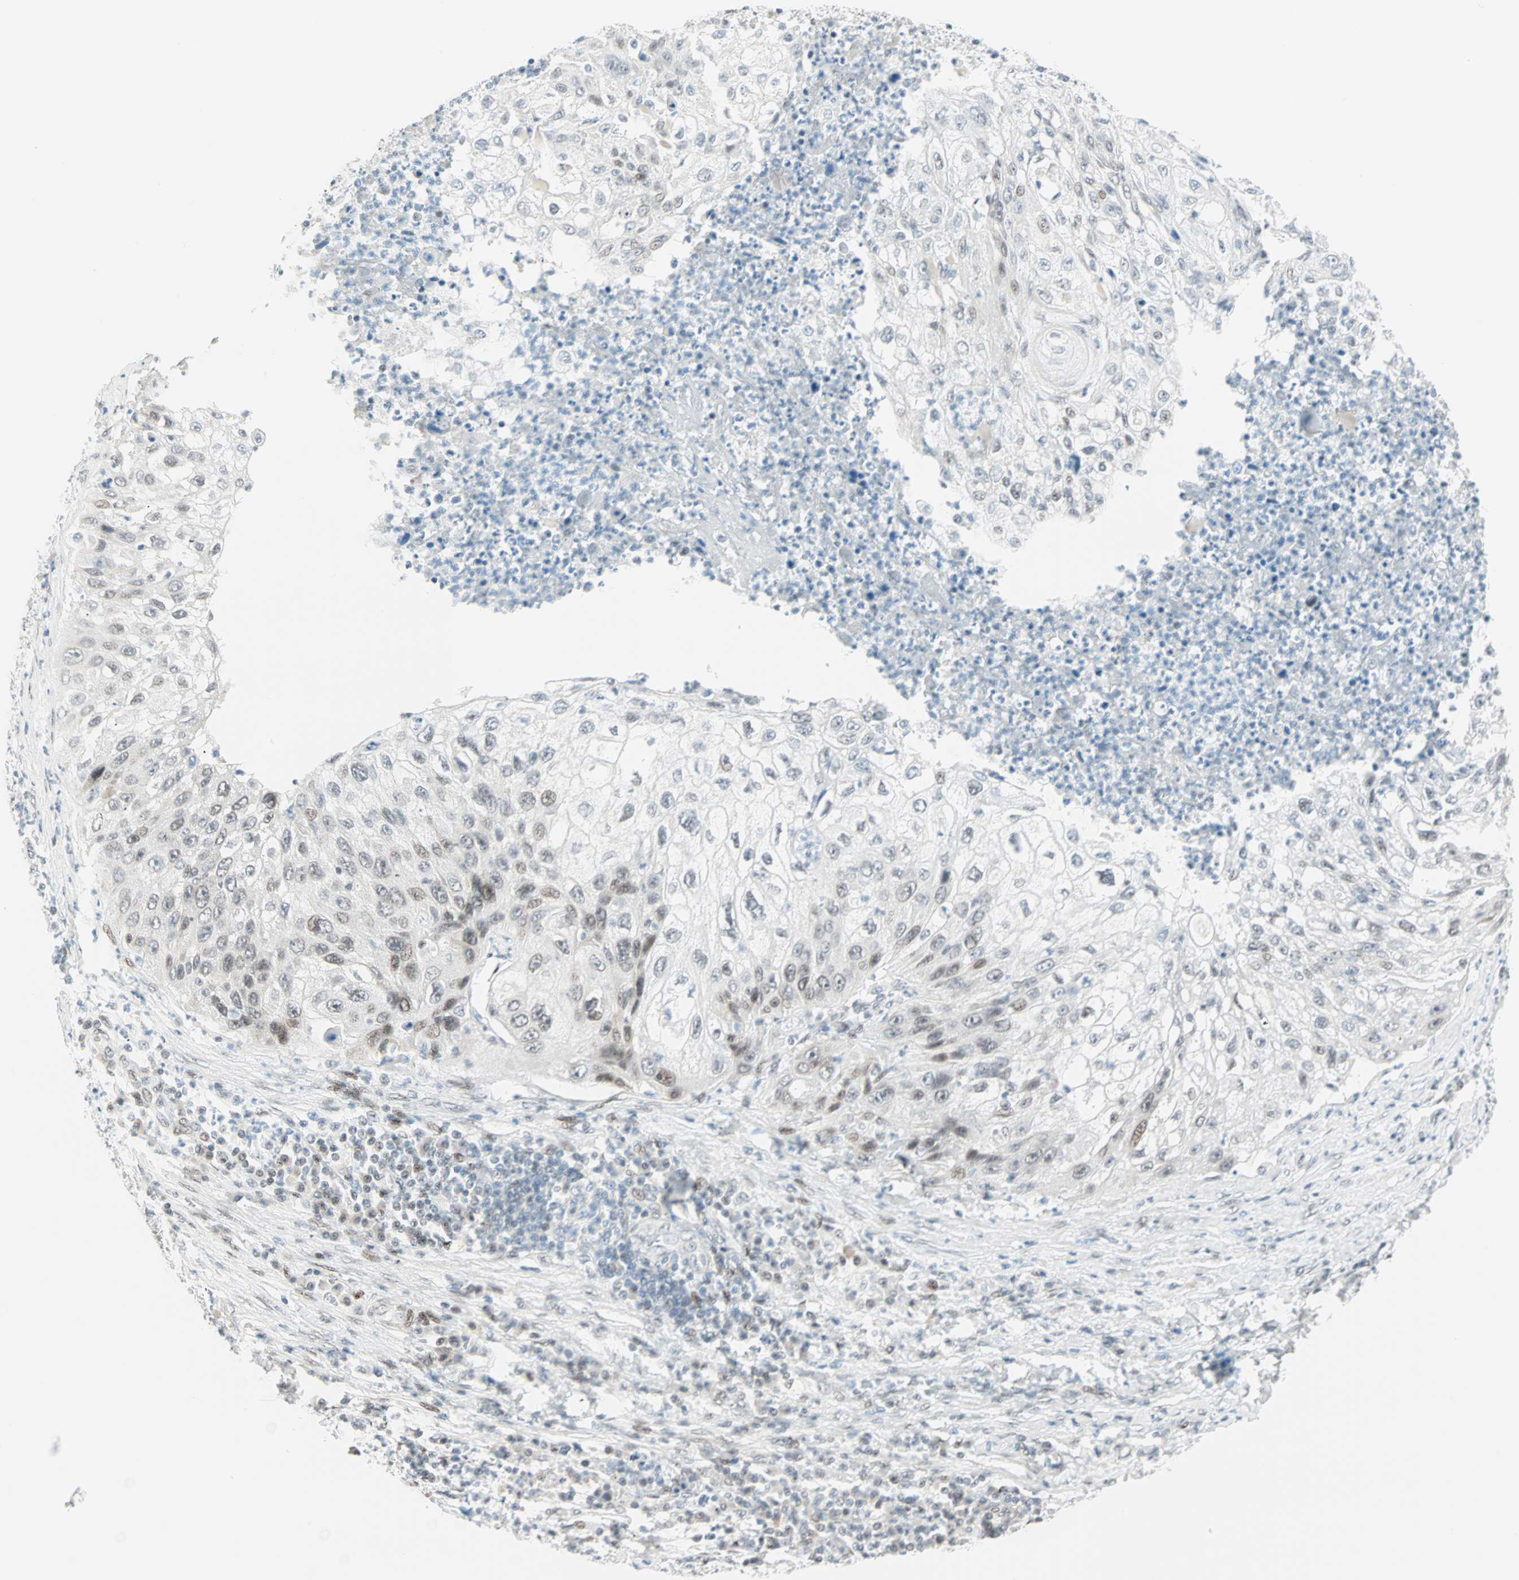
{"staining": {"intensity": "weak", "quantity": "<25%", "location": "none"}, "tissue": "lung cancer", "cell_type": "Tumor cells", "image_type": "cancer", "snomed": [{"axis": "morphology", "description": "Inflammation, NOS"}, {"axis": "morphology", "description": "Squamous cell carcinoma, NOS"}, {"axis": "topography", "description": "Lymph node"}, {"axis": "topography", "description": "Soft tissue"}, {"axis": "topography", "description": "Lung"}], "caption": "Immunohistochemistry histopathology image of neoplastic tissue: squamous cell carcinoma (lung) stained with DAB exhibits no significant protein expression in tumor cells.", "gene": "PKNOX1", "patient": {"sex": "male", "age": 66}}